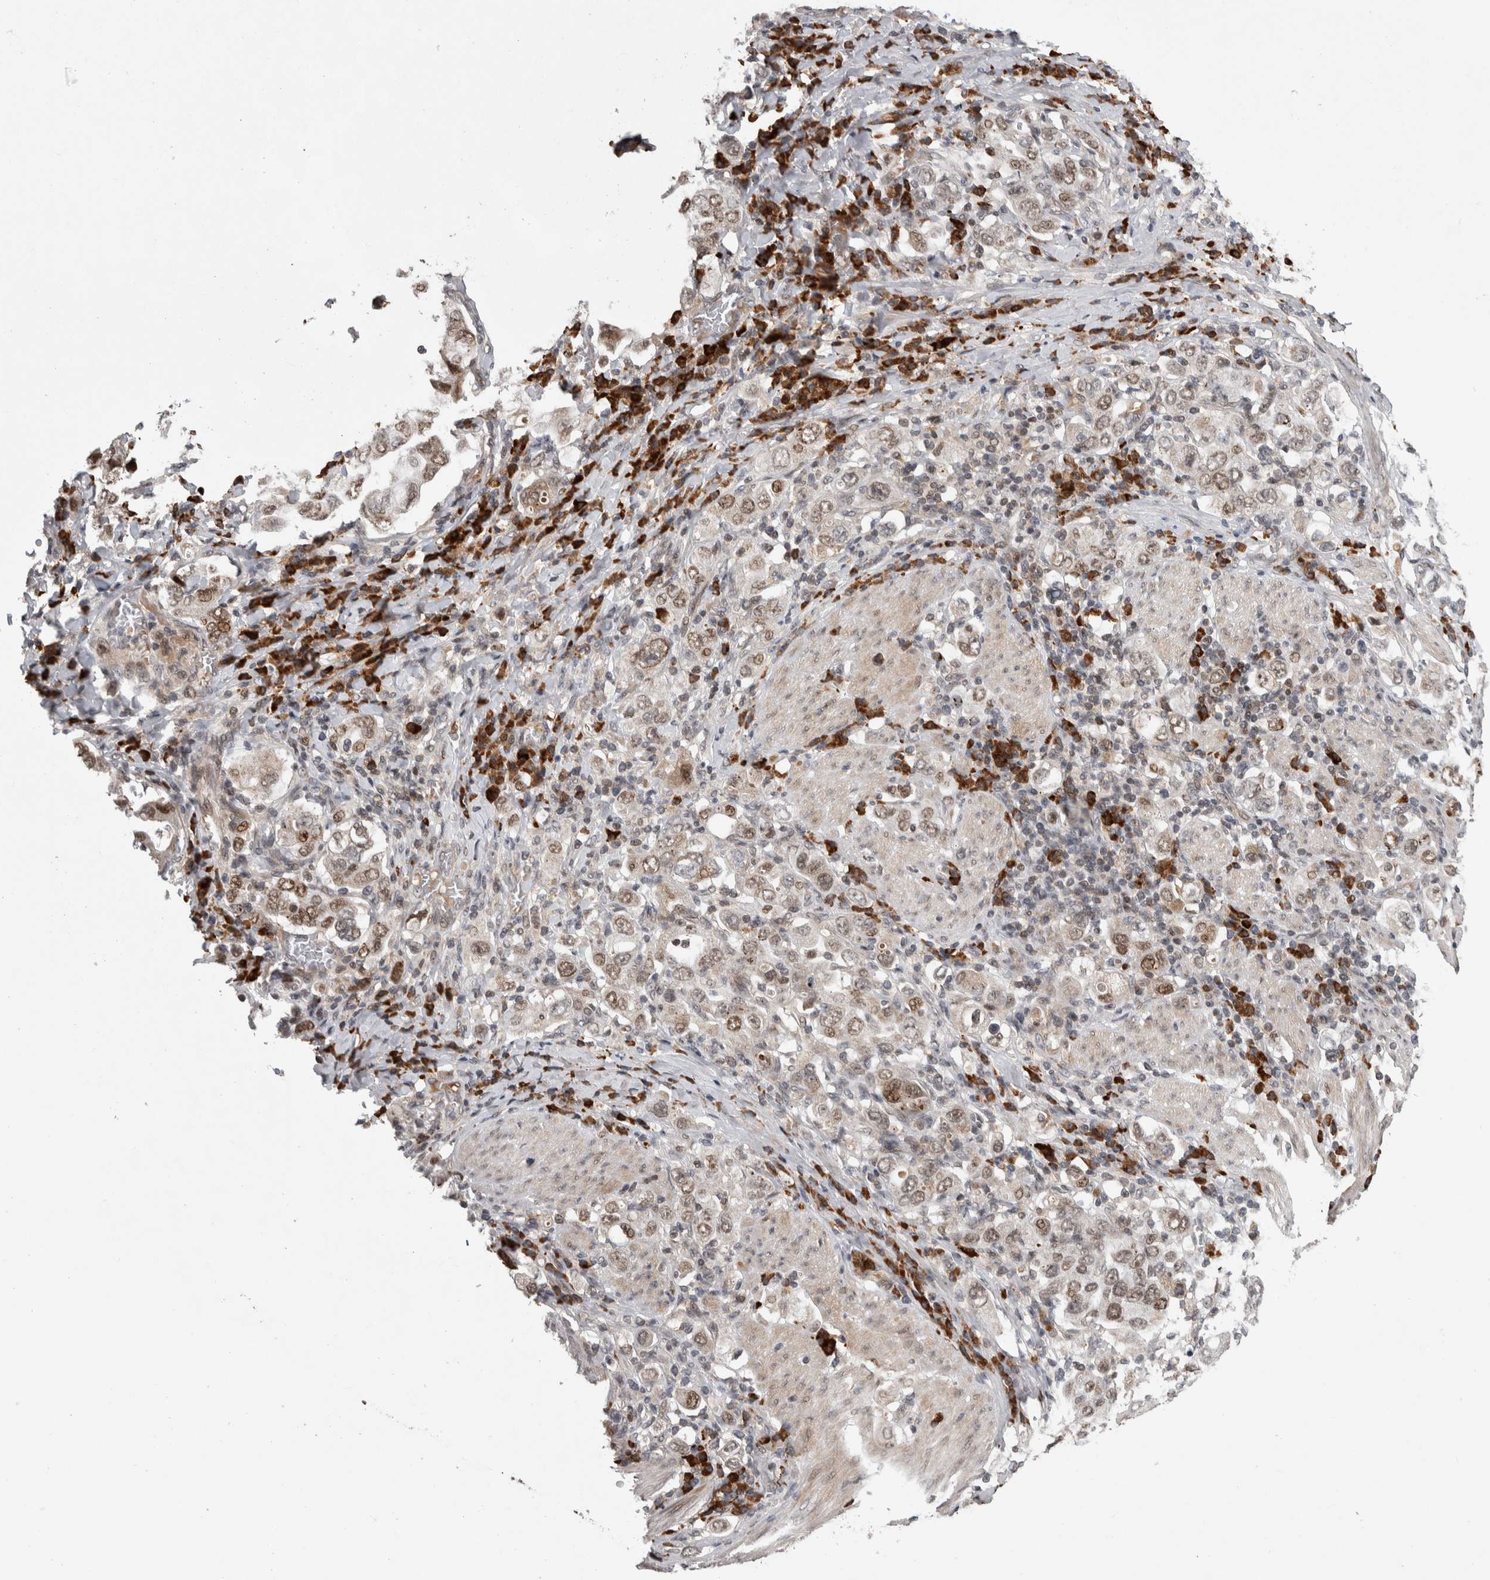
{"staining": {"intensity": "weak", "quantity": "25%-75%", "location": "nuclear"}, "tissue": "stomach cancer", "cell_type": "Tumor cells", "image_type": "cancer", "snomed": [{"axis": "morphology", "description": "Adenocarcinoma, NOS"}, {"axis": "topography", "description": "Stomach, upper"}], "caption": "Protein expression analysis of human stomach cancer (adenocarcinoma) reveals weak nuclear staining in about 25%-75% of tumor cells.", "gene": "ZNF592", "patient": {"sex": "male", "age": 62}}